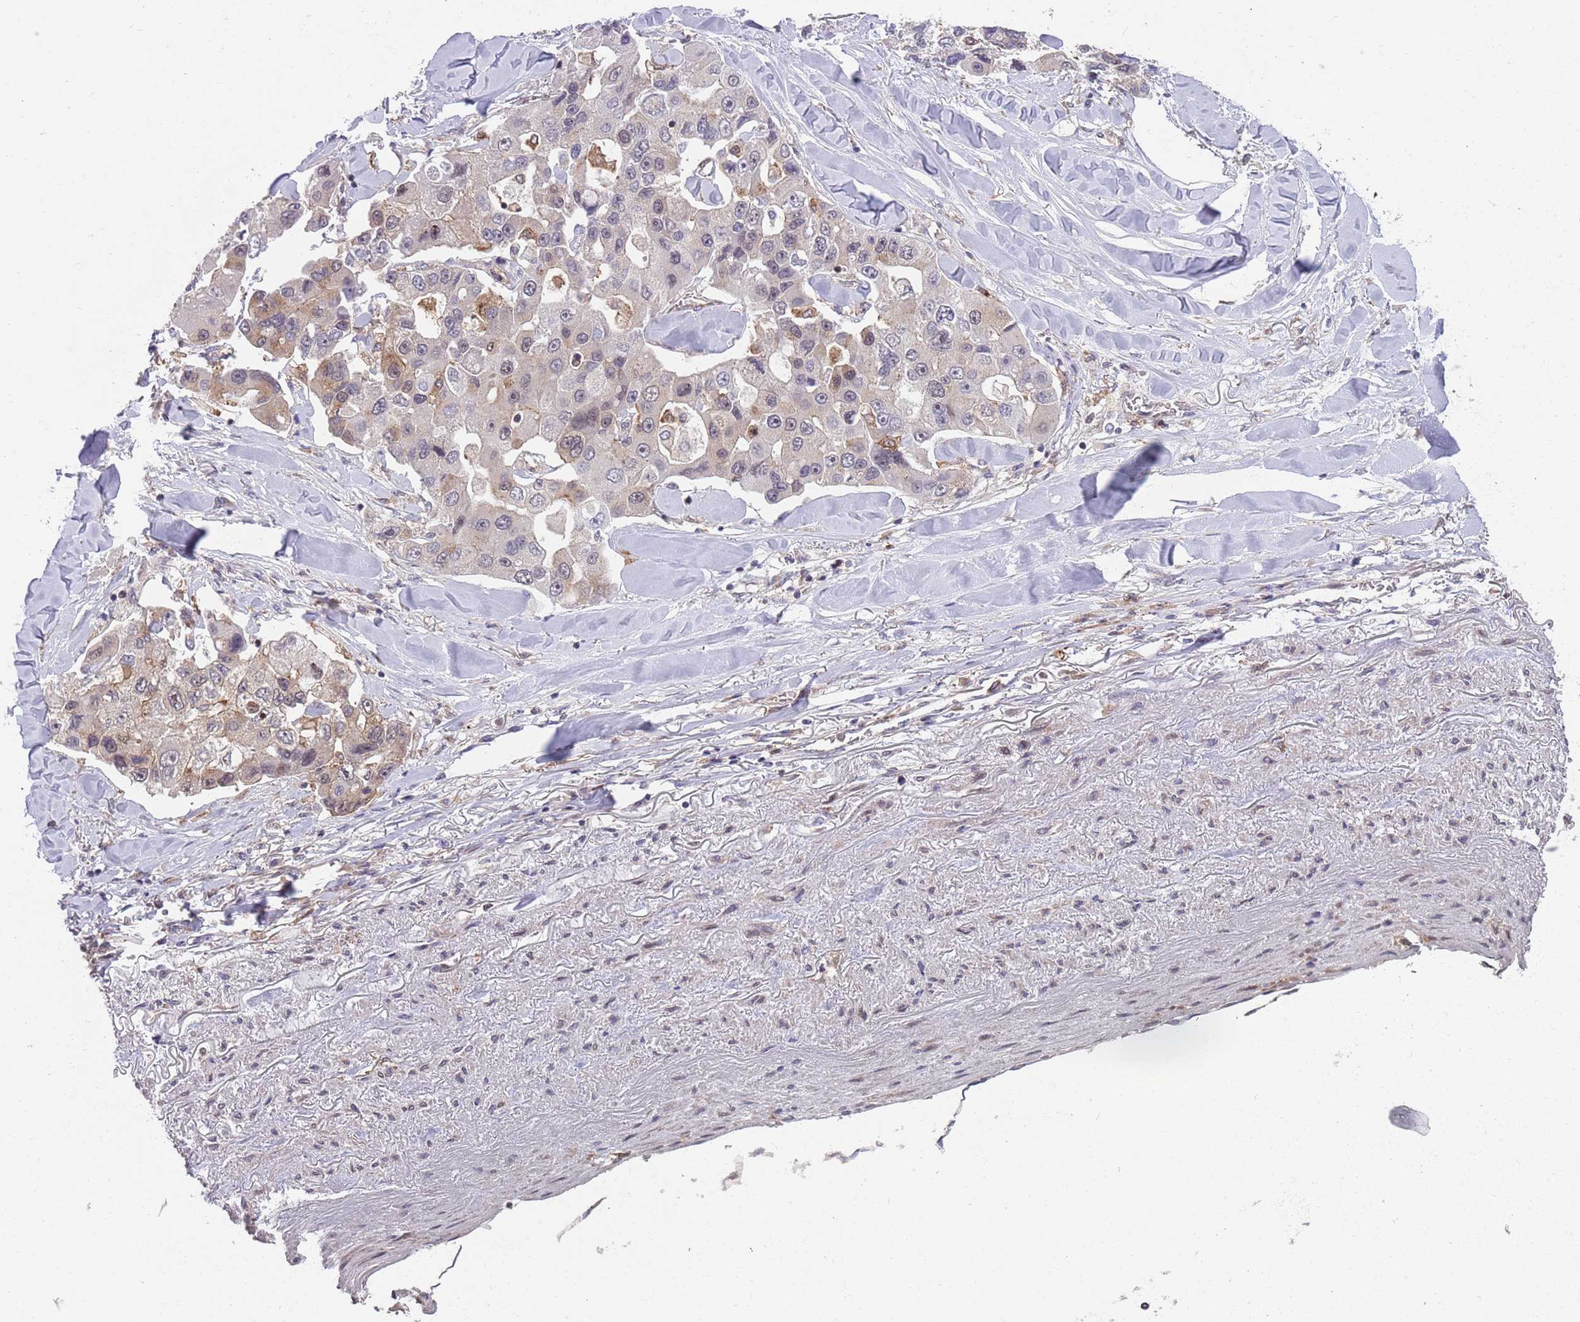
{"staining": {"intensity": "weak", "quantity": "<25%", "location": "cytoplasmic/membranous"}, "tissue": "lung cancer", "cell_type": "Tumor cells", "image_type": "cancer", "snomed": [{"axis": "morphology", "description": "Adenocarcinoma, NOS"}, {"axis": "topography", "description": "Lung"}], "caption": "The micrograph displays no staining of tumor cells in adenocarcinoma (lung).", "gene": "GGA1", "patient": {"sex": "female", "age": 54}}